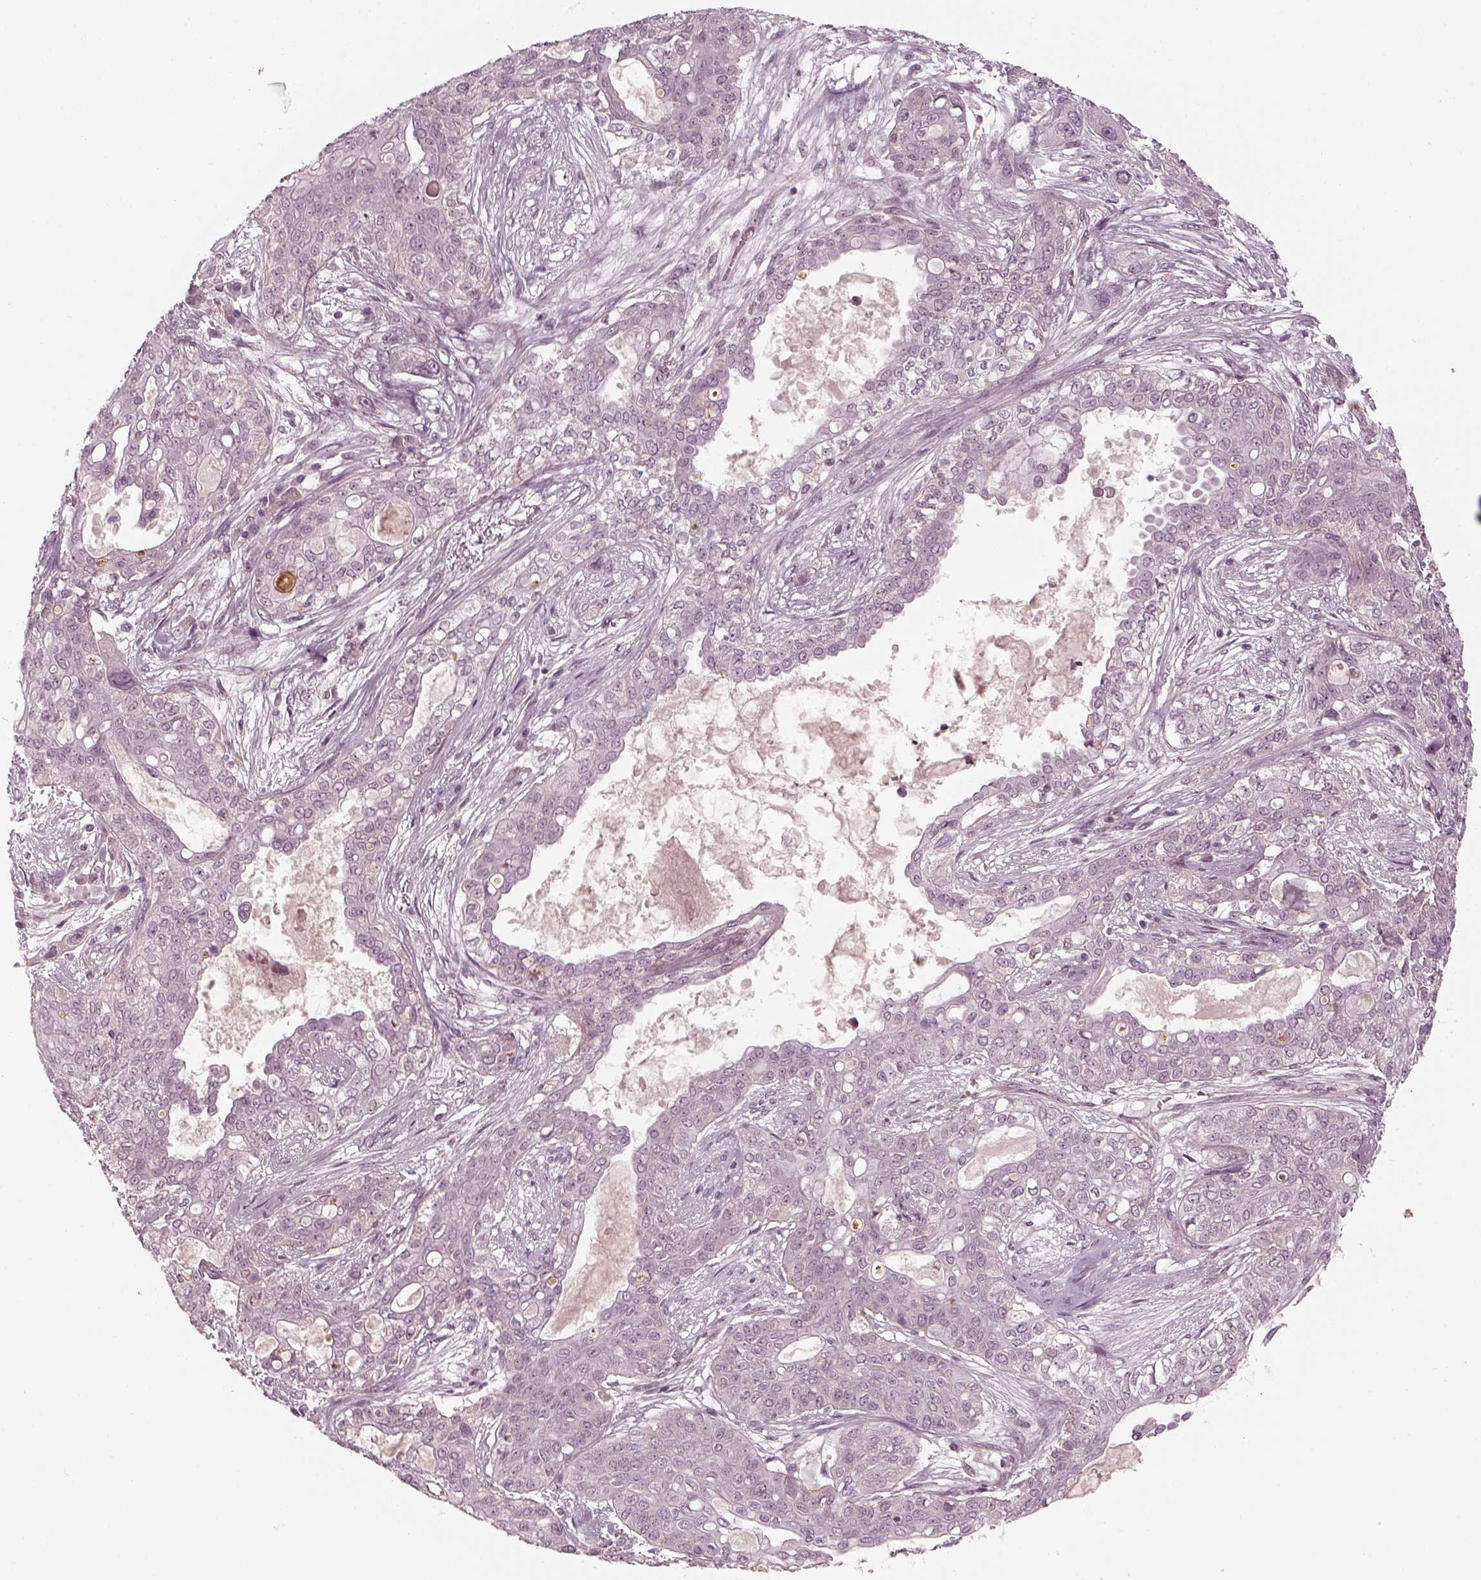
{"staining": {"intensity": "negative", "quantity": "none", "location": "none"}, "tissue": "lung cancer", "cell_type": "Tumor cells", "image_type": "cancer", "snomed": [{"axis": "morphology", "description": "Squamous cell carcinoma, NOS"}, {"axis": "topography", "description": "Lung"}], "caption": "Immunohistochemical staining of lung squamous cell carcinoma exhibits no significant expression in tumor cells.", "gene": "LAMB2", "patient": {"sex": "female", "age": 70}}